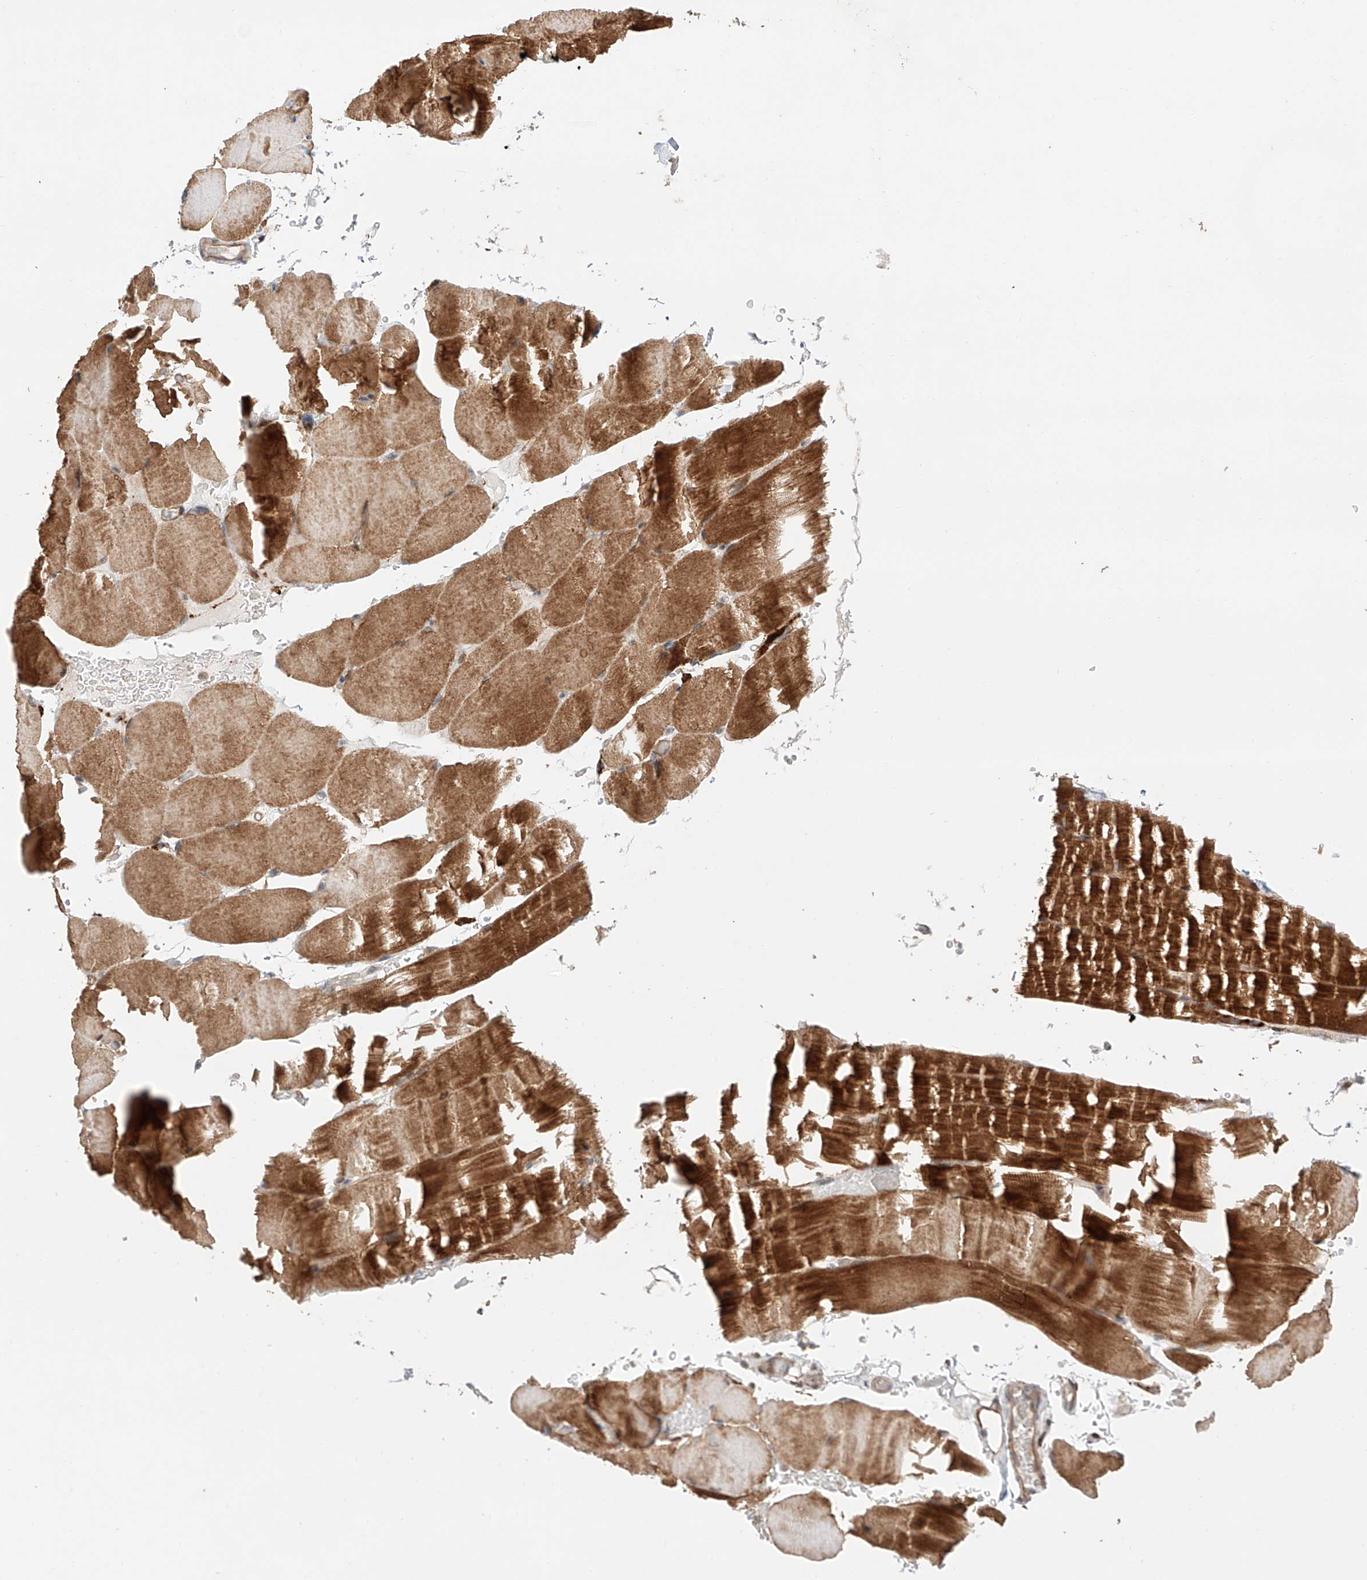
{"staining": {"intensity": "strong", "quantity": "25%-75%", "location": "cytoplasmic/membranous"}, "tissue": "skeletal muscle", "cell_type": "Myocytes", "image_type": "normal", "snomed": [{"axis": "morphology", "description": "Normal tissue, NOS"}, {"axis": "topography", "description": "Skeletal muscle"}, {"axis": "topography", "description": "Parathyroid gland"}], "caption": "High-magnification brightfield microscopy of benign skeletal muscle stained with DAB (3,3'-diaminobenzidine) (brown) and counterstained with hematoxylin (blue). myocytes exhibit strong cytoplasmic/membranous staining is identified in approximately25%-75% of cells. The staining was performed using DAB (3,3'-diaminobenzidine) to visualize the protein expression in brown, while the nuclei were stained in blue with hematoxylin (Magnification: 20x).", "gene": "IGSF22", "patient": {"sex": "female", "age": 37}}